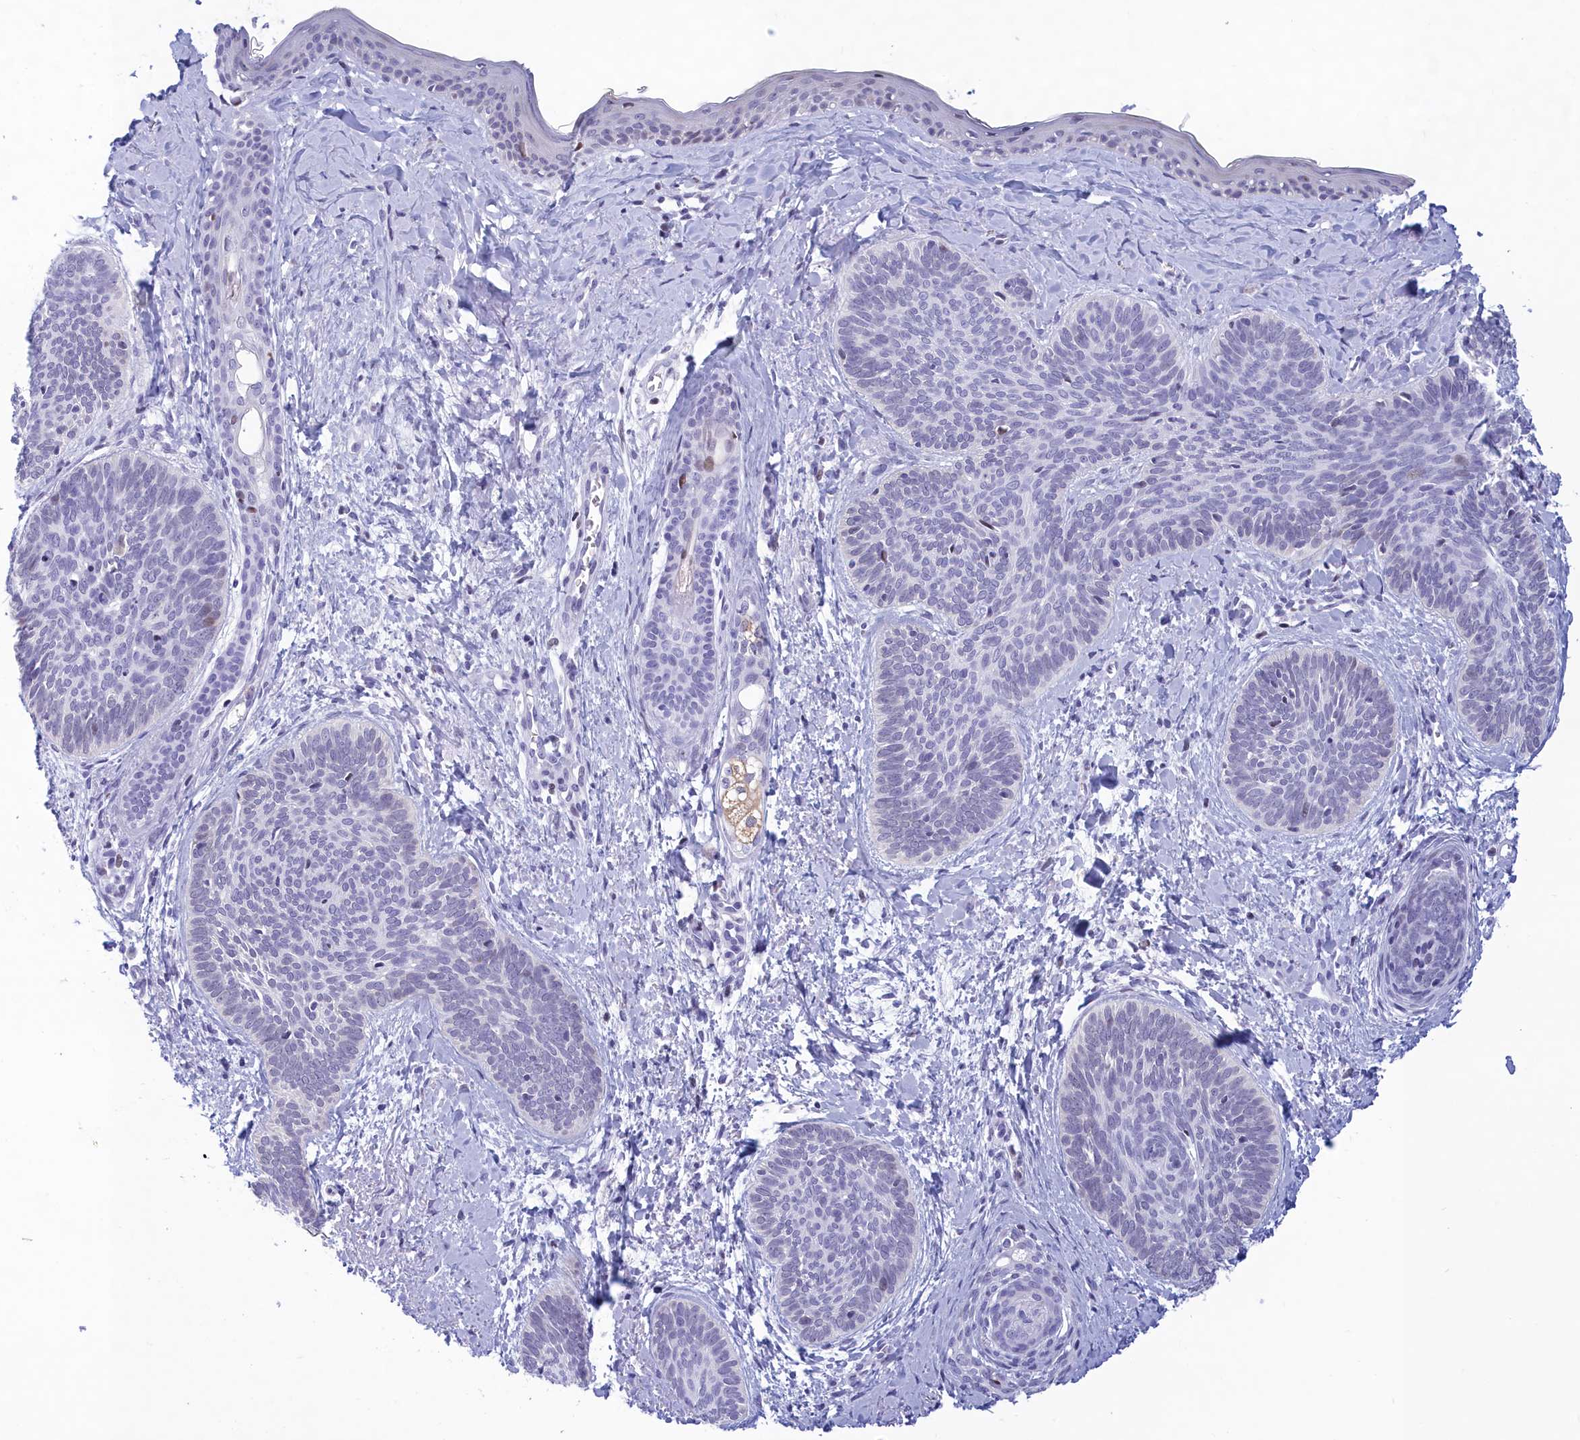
{"staining": {"intensity": "negative", "quantity": "none", "location": "none"}, "tissue": "skin cancer", "cell_type": "Tumor cells", "image_type": "cancer", "snomed": [{"axis": "morphology", "description": "Basal cell carcinoma"}, {"axis": "topography", "description": "Skin"}], "caption": "This histopathology image is of basal cell carcinoma (skin) stained with immunohistochemistry to label a protein in brown with the nuclei are counter-stained blue. There is no expression in tumor cells. (Brightfield microscopy of DAB IHC at high magnification).", "gene": "SNX20", "patient": {"sex": "female", "age": 81}}